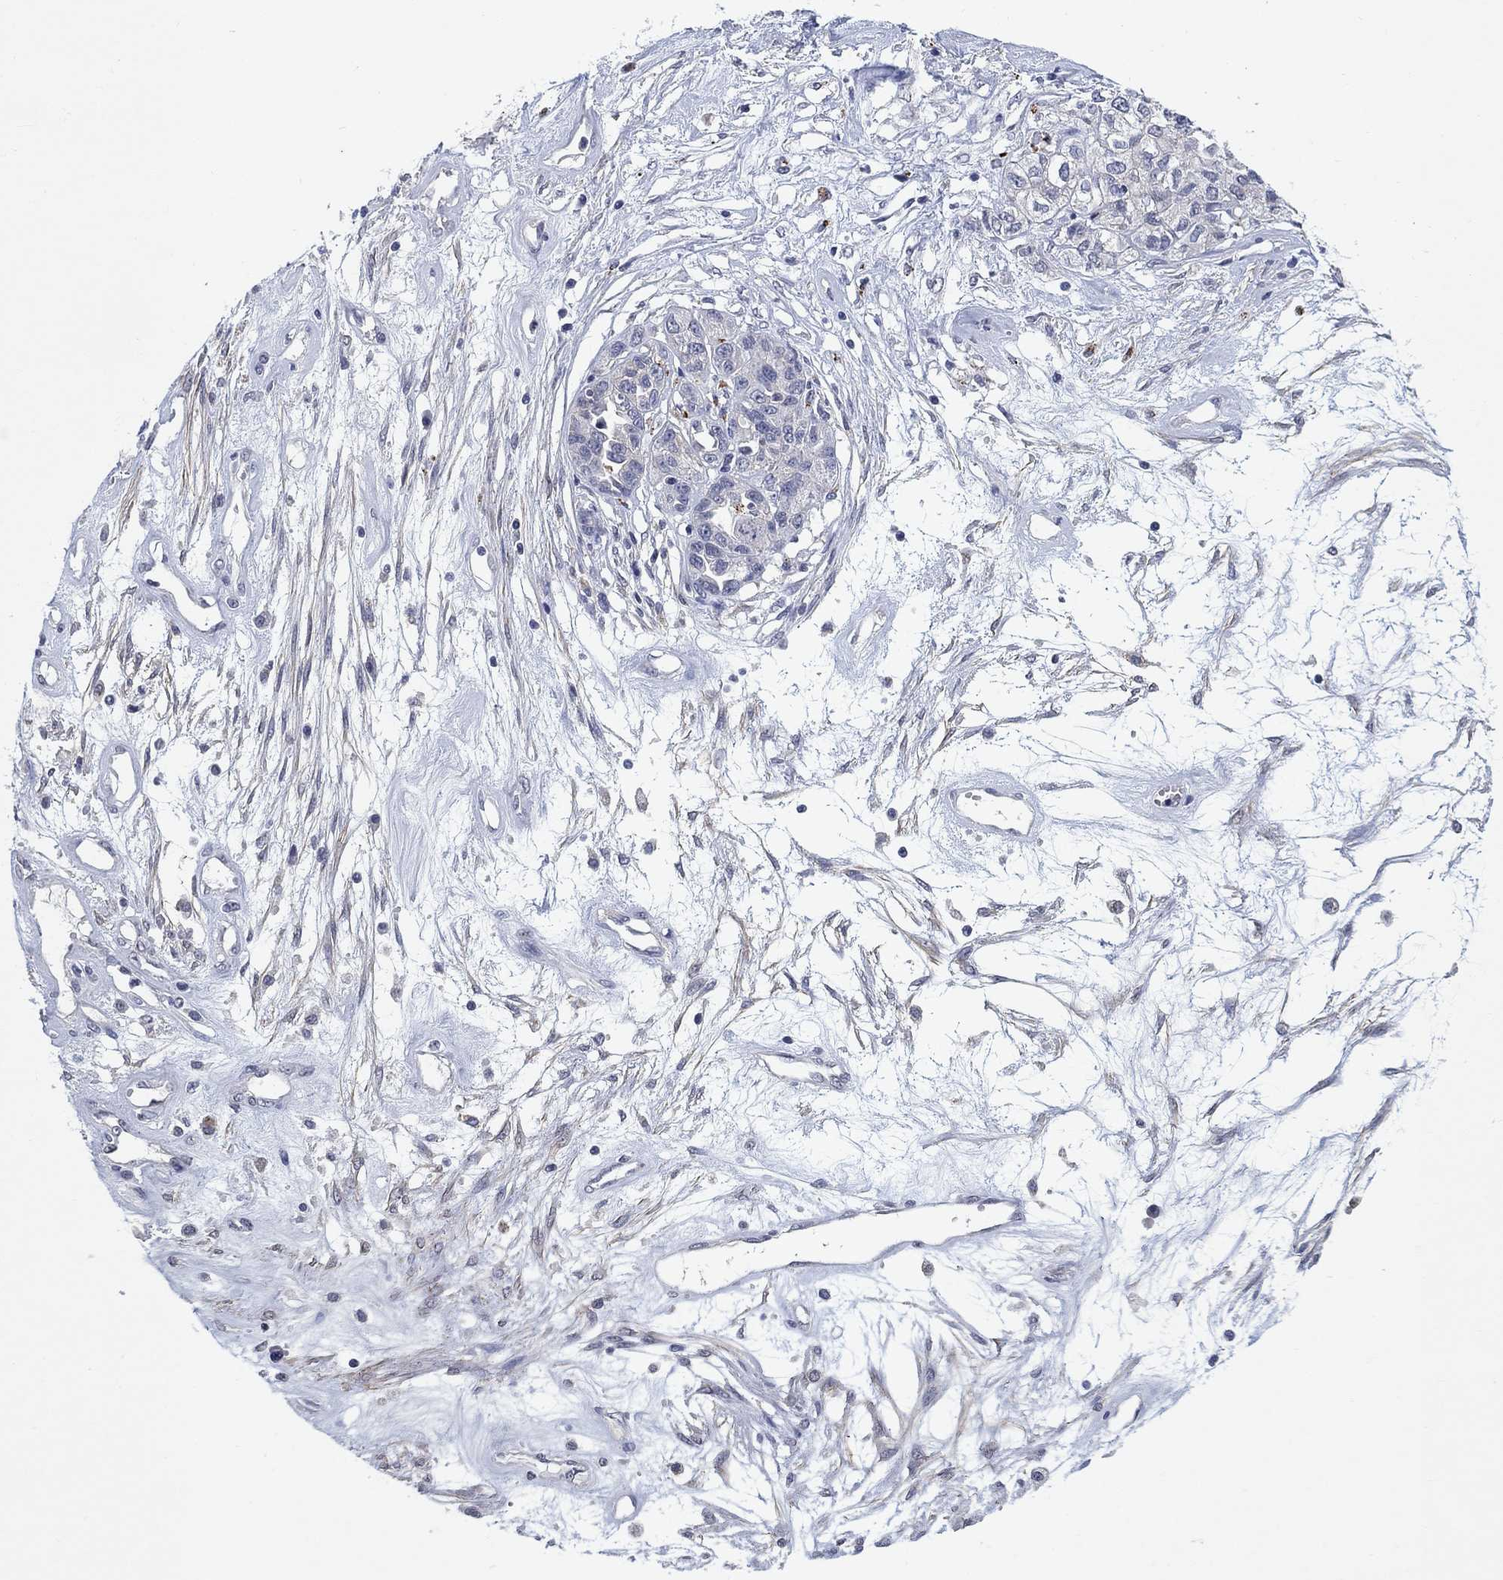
{"staining": {"intensity": "negative", "quantity": "none", "location": "none"}, "tissue": "ovarian cancer", "cell_type": "Tumor cells", "image_type": "cancer", "snomed": [{"axis": "morphology", "description": "Cystadenocarcinoma, serous, NOS"}, {"axis": "topography", "description": "Ovary"}], "caption": "IHC of human ovarian serous cystadenocarcinoma demonstrates no expression in tumor cells.", "gene": "OTUB2", "patient": {"sex": "female", "age": 87}}